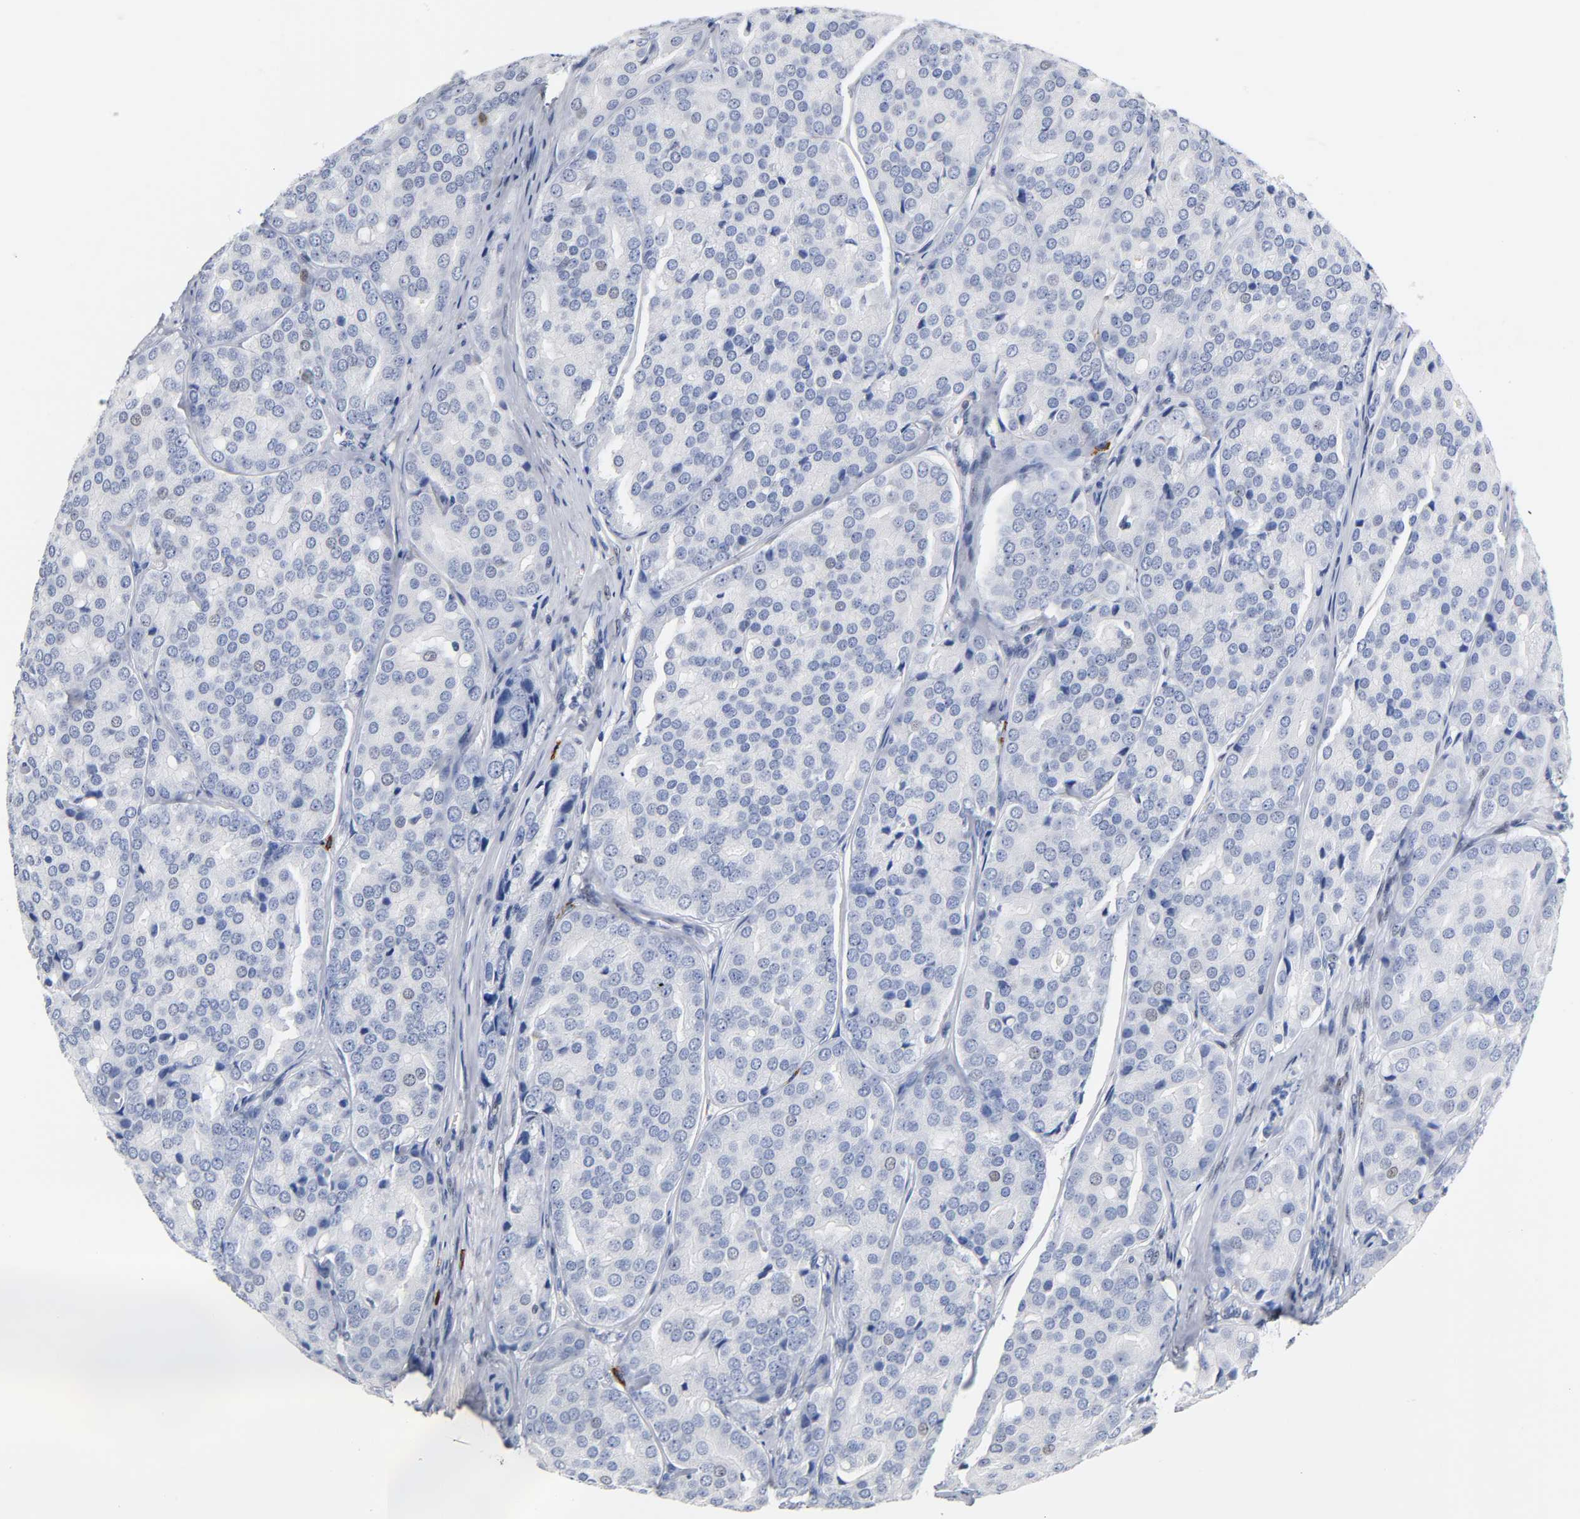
{"staining": {"intensity": "negative", "quantity": "none", "location": "none"}, "tissue": "prostate cancer", "cell_type": "Tumor cells", "image_type": "cancer", "snomed": [{"axis": "morphology", "description": "Adenocarcinoma, High grade"}, {"axis": "topography", "description": "Prostate"}], "caption": "Tumor cells are negative for protein expression in human prostate cancer (adenocarcinoma (high-grade)).", "gene": "NAB2", "patient": {"sex": "male", "age": 64}}